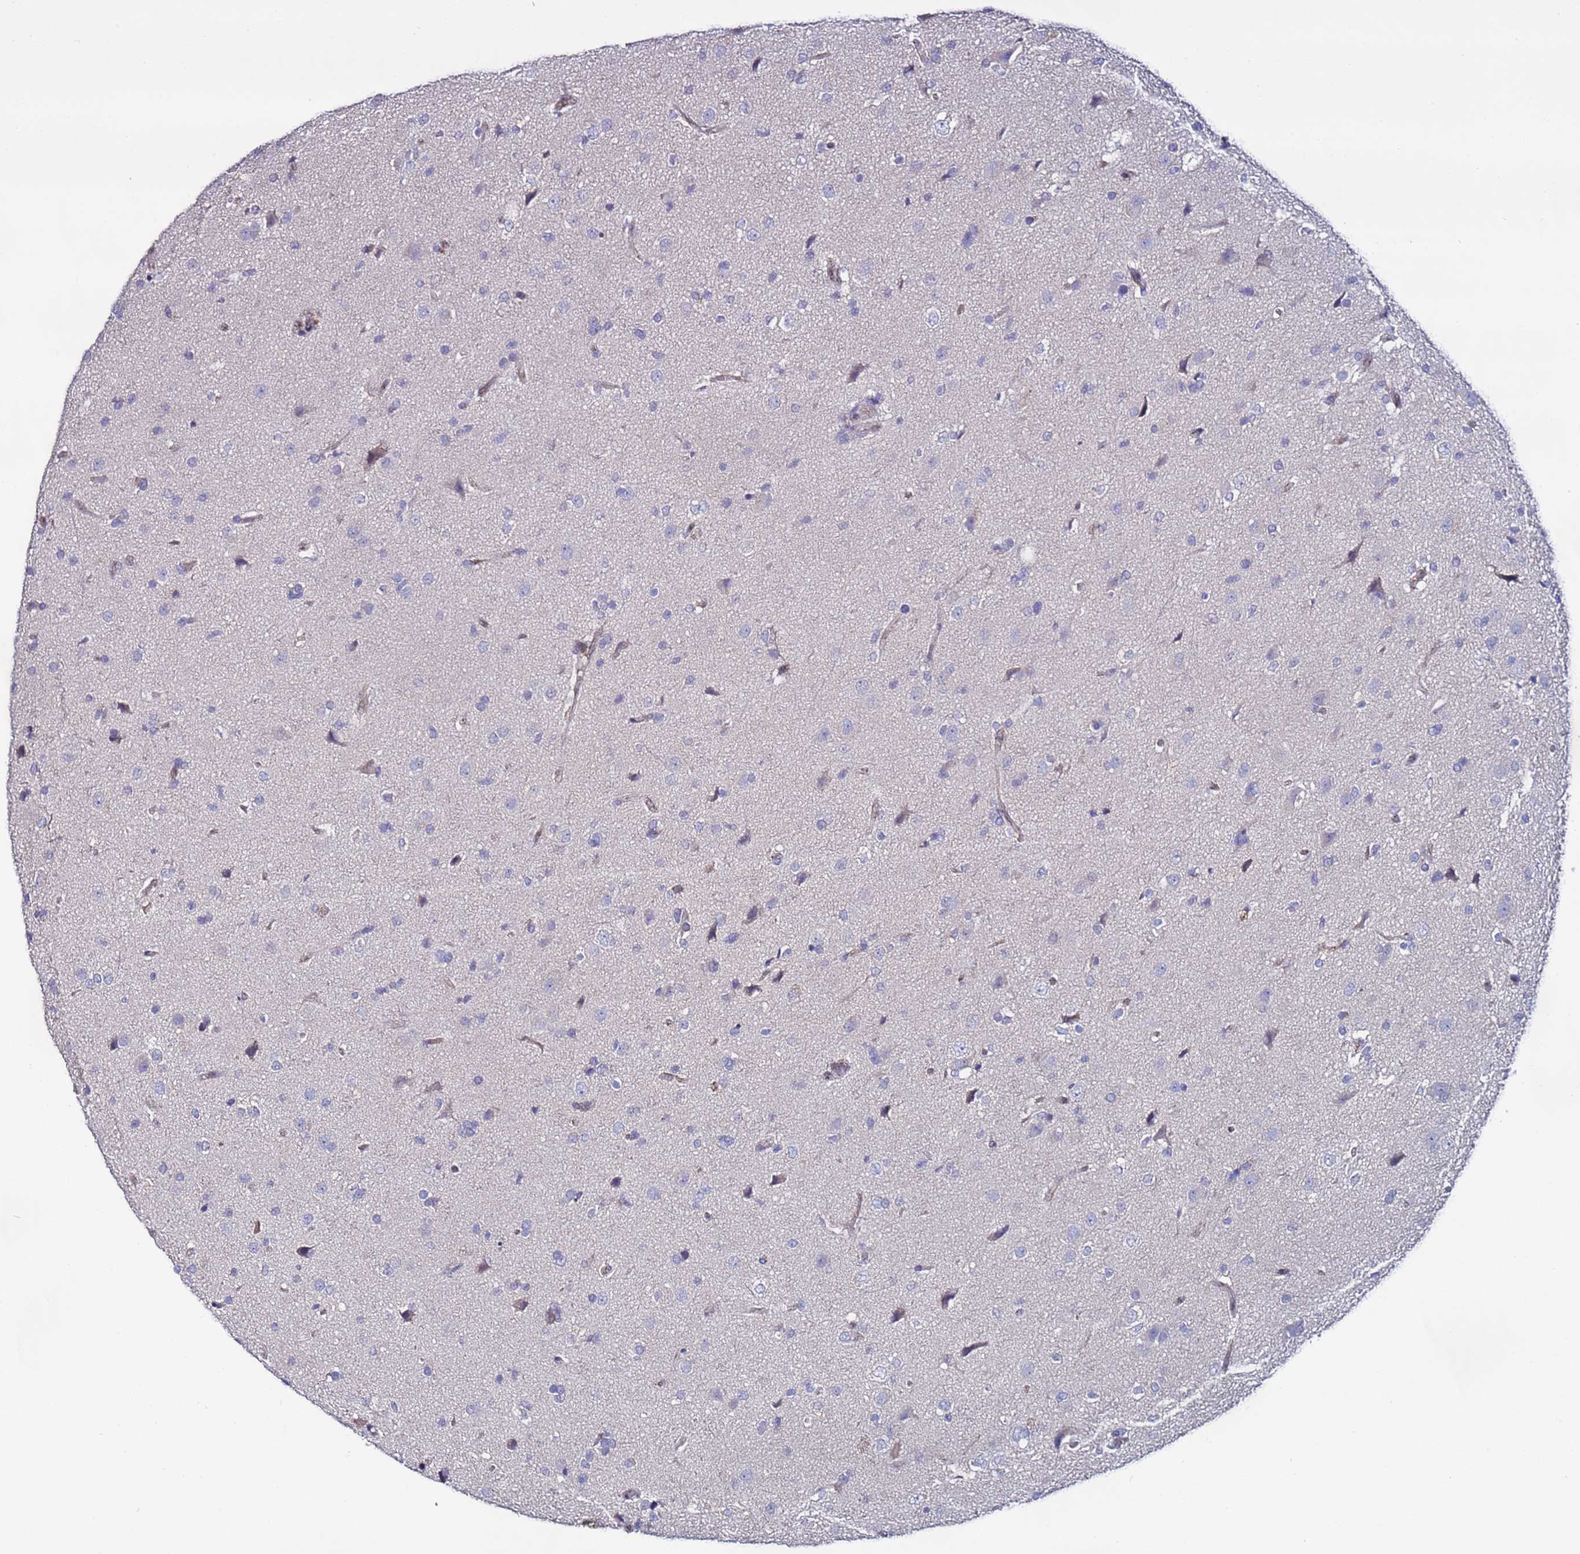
{"staining": {"intensity": "negative", "quantity": "none", "location": "none"}, "tissue": "glioma", "cell_type": "Tumor cells", "image_type": "cancer", "snomed": [{"axis": "morphology", "description": "Glioma, malignant, High grade"}, {"axis": "topography", "description": "Brain"}], "caption": "Tumor cells are negative for protein expression in human malignant glioma (high-grade). (DAB IHC, high magnification).", "gene": "TENM3", "patient": {"sex": "male", "age": 33}}